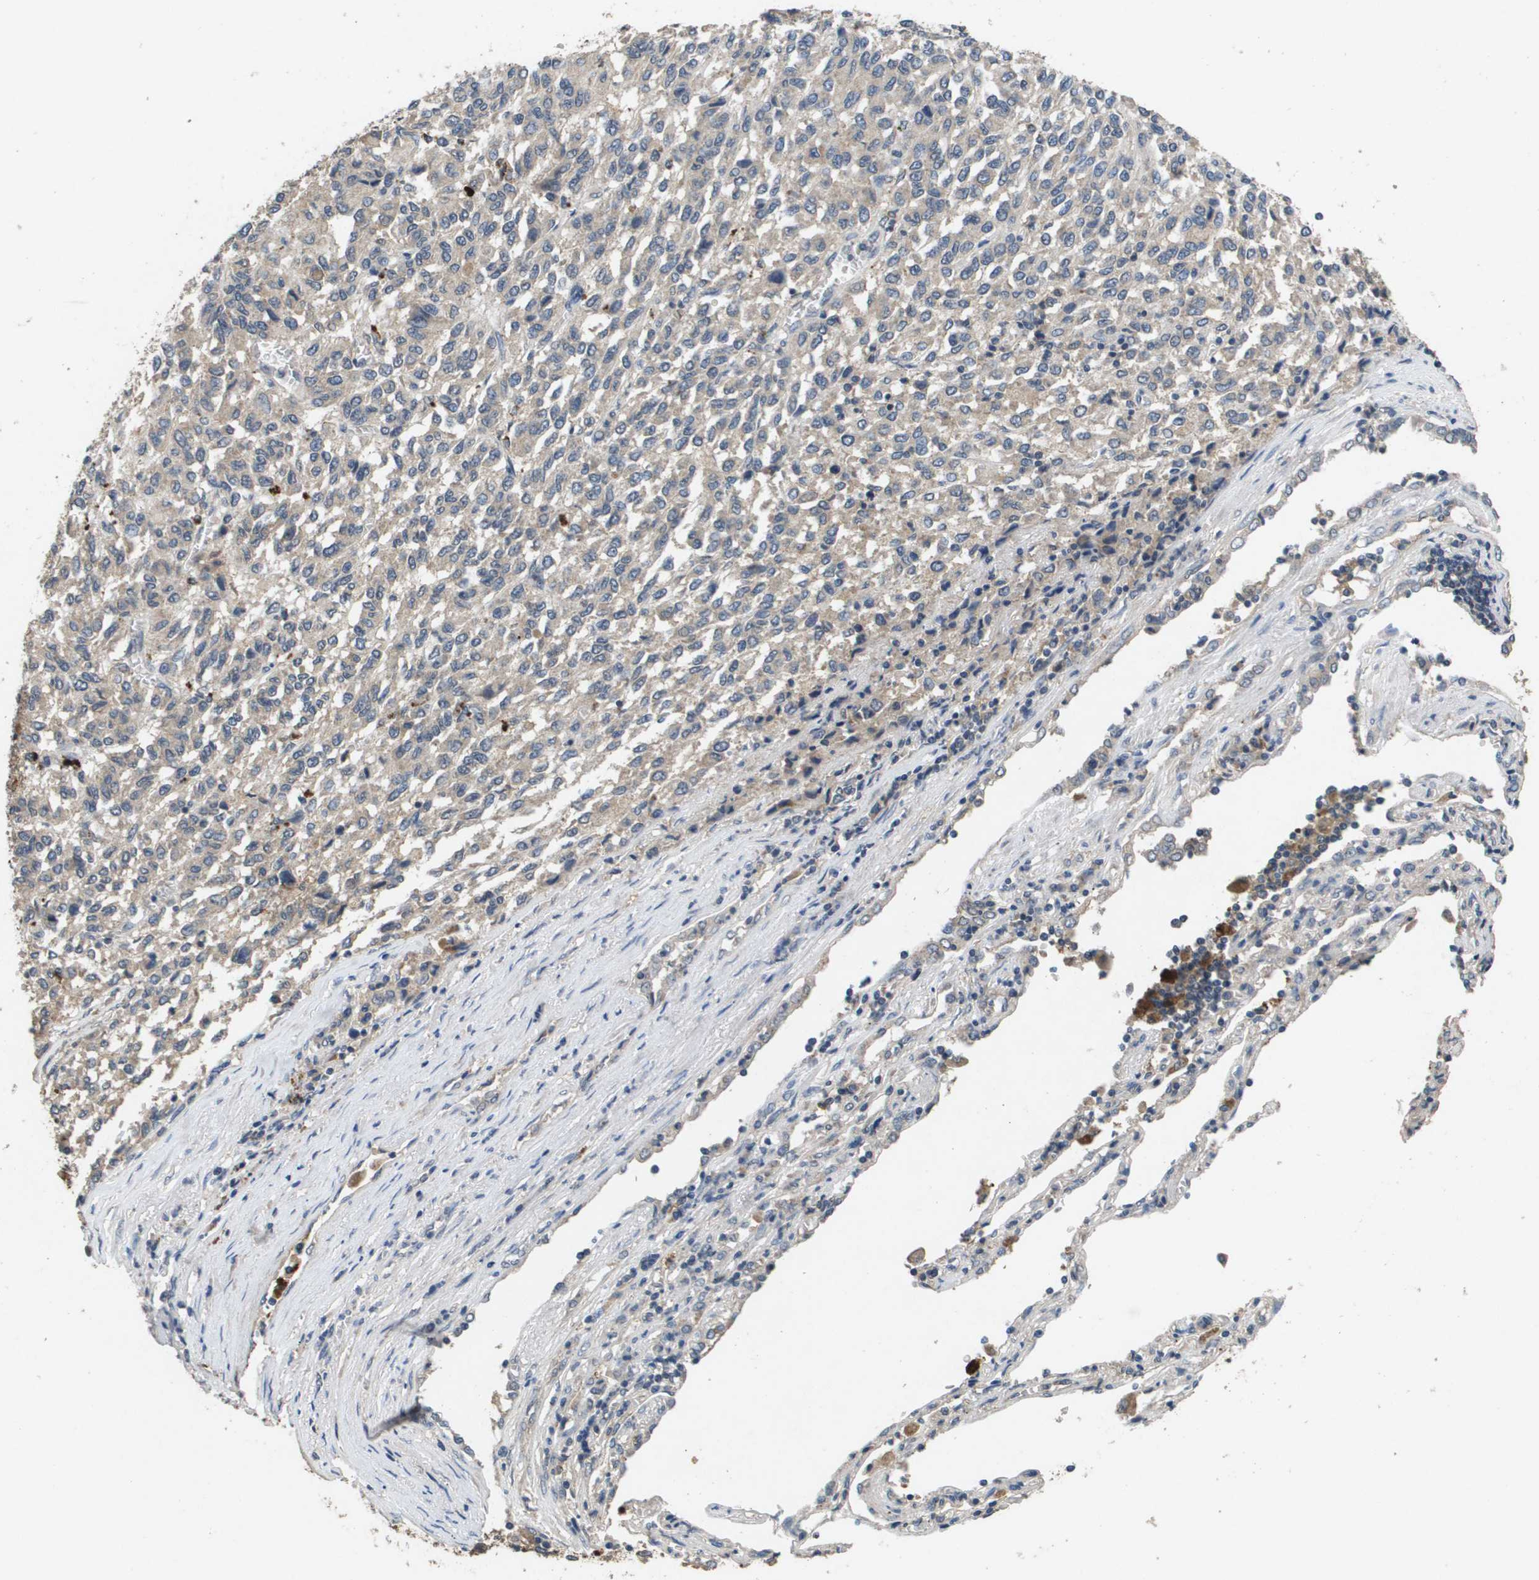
{"staining": {"intensity": "weak", "quantity": "25%-75%", "location": "cytoplasmic/membranous"}, "tissue": "melanoma", "cell_type": "Tumor cells", "image_type": "cancer", "snomed": [{"axis": "morphology", "description": "Malignant melanoma, Metastatic site"}, {"axis": "topography", "description": "Lung"}], "caption": "Malignant melanoma (metastatic site) stained with IHC demonstrates weak cytoplasmic/membranous staining in approximately 25%-75% of tumor cells. The protein of interest is shown in brown color, while the nuclei are stained blue.", "gene": "PROC", "patient": {"sex": "male", "age": 64}}